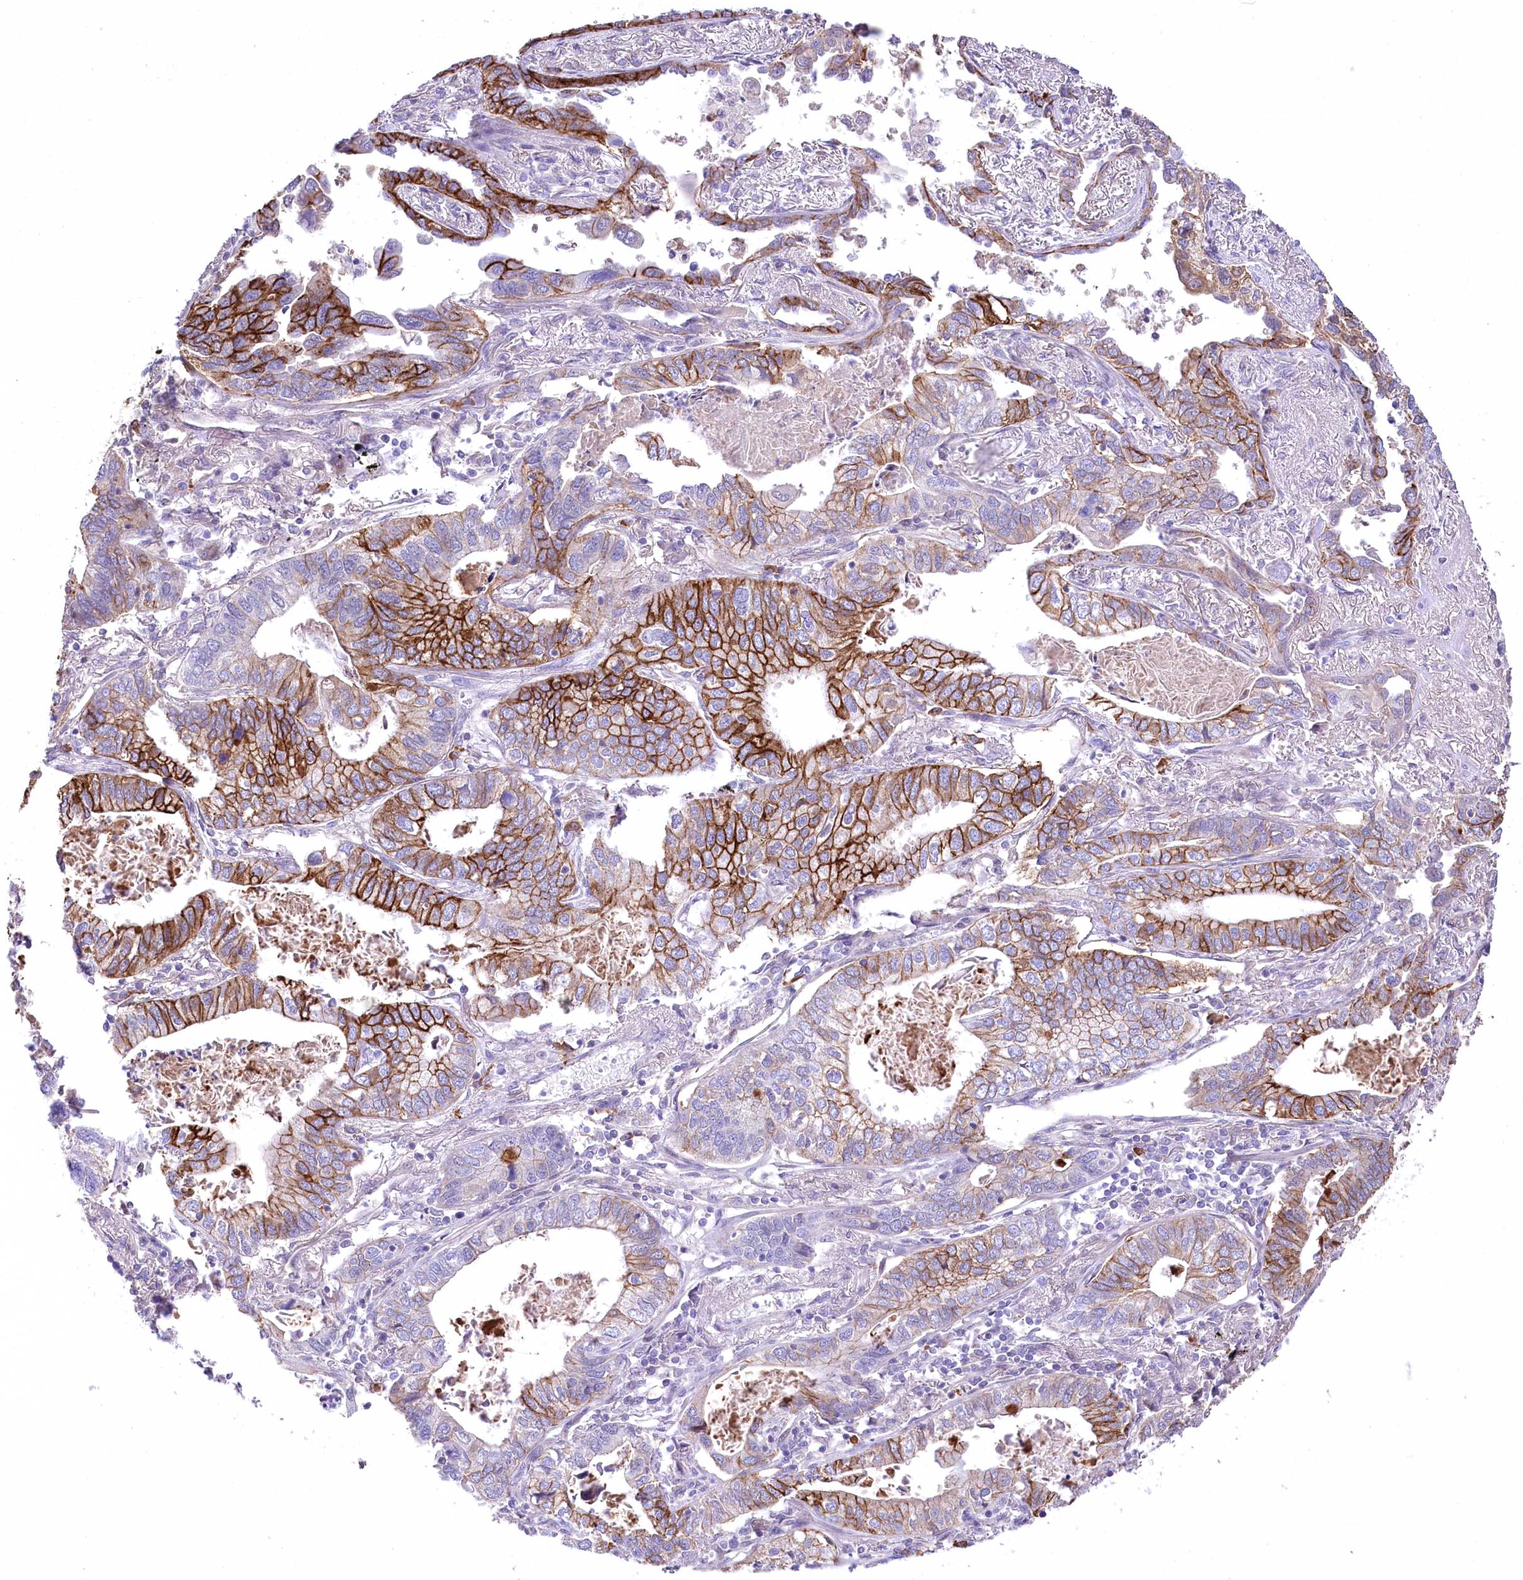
{"staining": {"intensity": "strong", "quantity": "25%-75%", "location": "cytoplasmic/membranous"}, "tissue": "lung cancer", "cell_type": "Tumor cells", "image_type": "cancer", "snomed": [{"axis": "morphology", "description": "Adenocarcinoma, NOS"}, {"axis": "topography", "description": "Lung"}], "caption": "Human lung adenocarcinoma stained for a protein (brown) displays strong cytoplasmic/membranous positive staining in about 25%-75% of tumor cells.", "gene": "CEP164", "patient": {"sex": "male", "age": 67}}